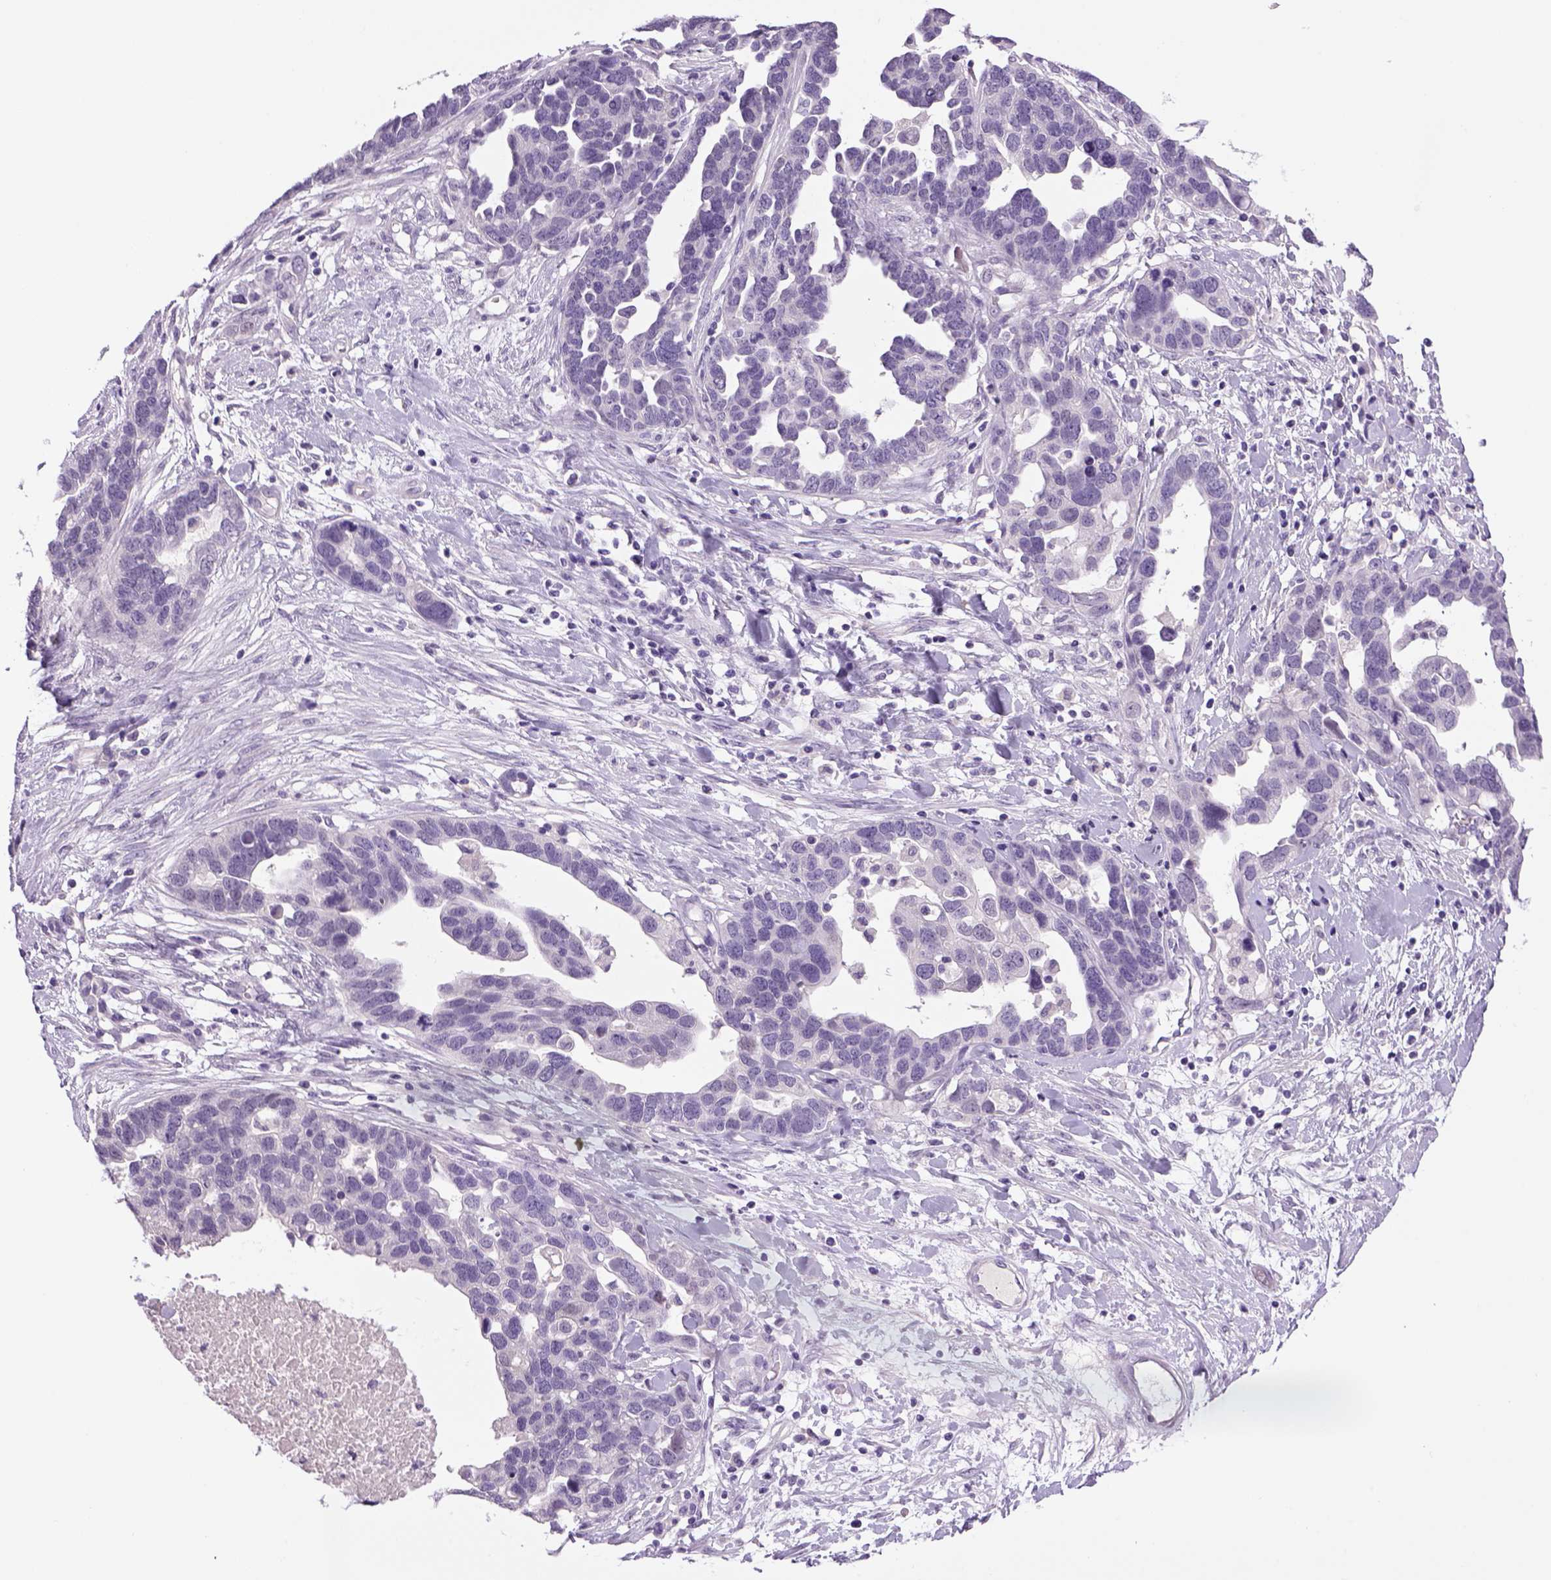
{"staining": {"intensity": "negative", "quantity": "none", "location": "none"}, "tissue": "ovarian cancer", "cell_type": "Tumor cells", "image_type": "cancer", "snomed": [{"axis": "morphology", "description": "Cystadenocarcinoma, serous, NOS"}, {"axis": "topography", "description": "Ovary"}], "caption": "Immunohistochemistry image of human ovarian serous cystadenocarcinoma stained for a protein (brown), which exhibits no staining in tumor cells.", "gene": "DBH", "patient": {"sex": "female", "age": 54}}